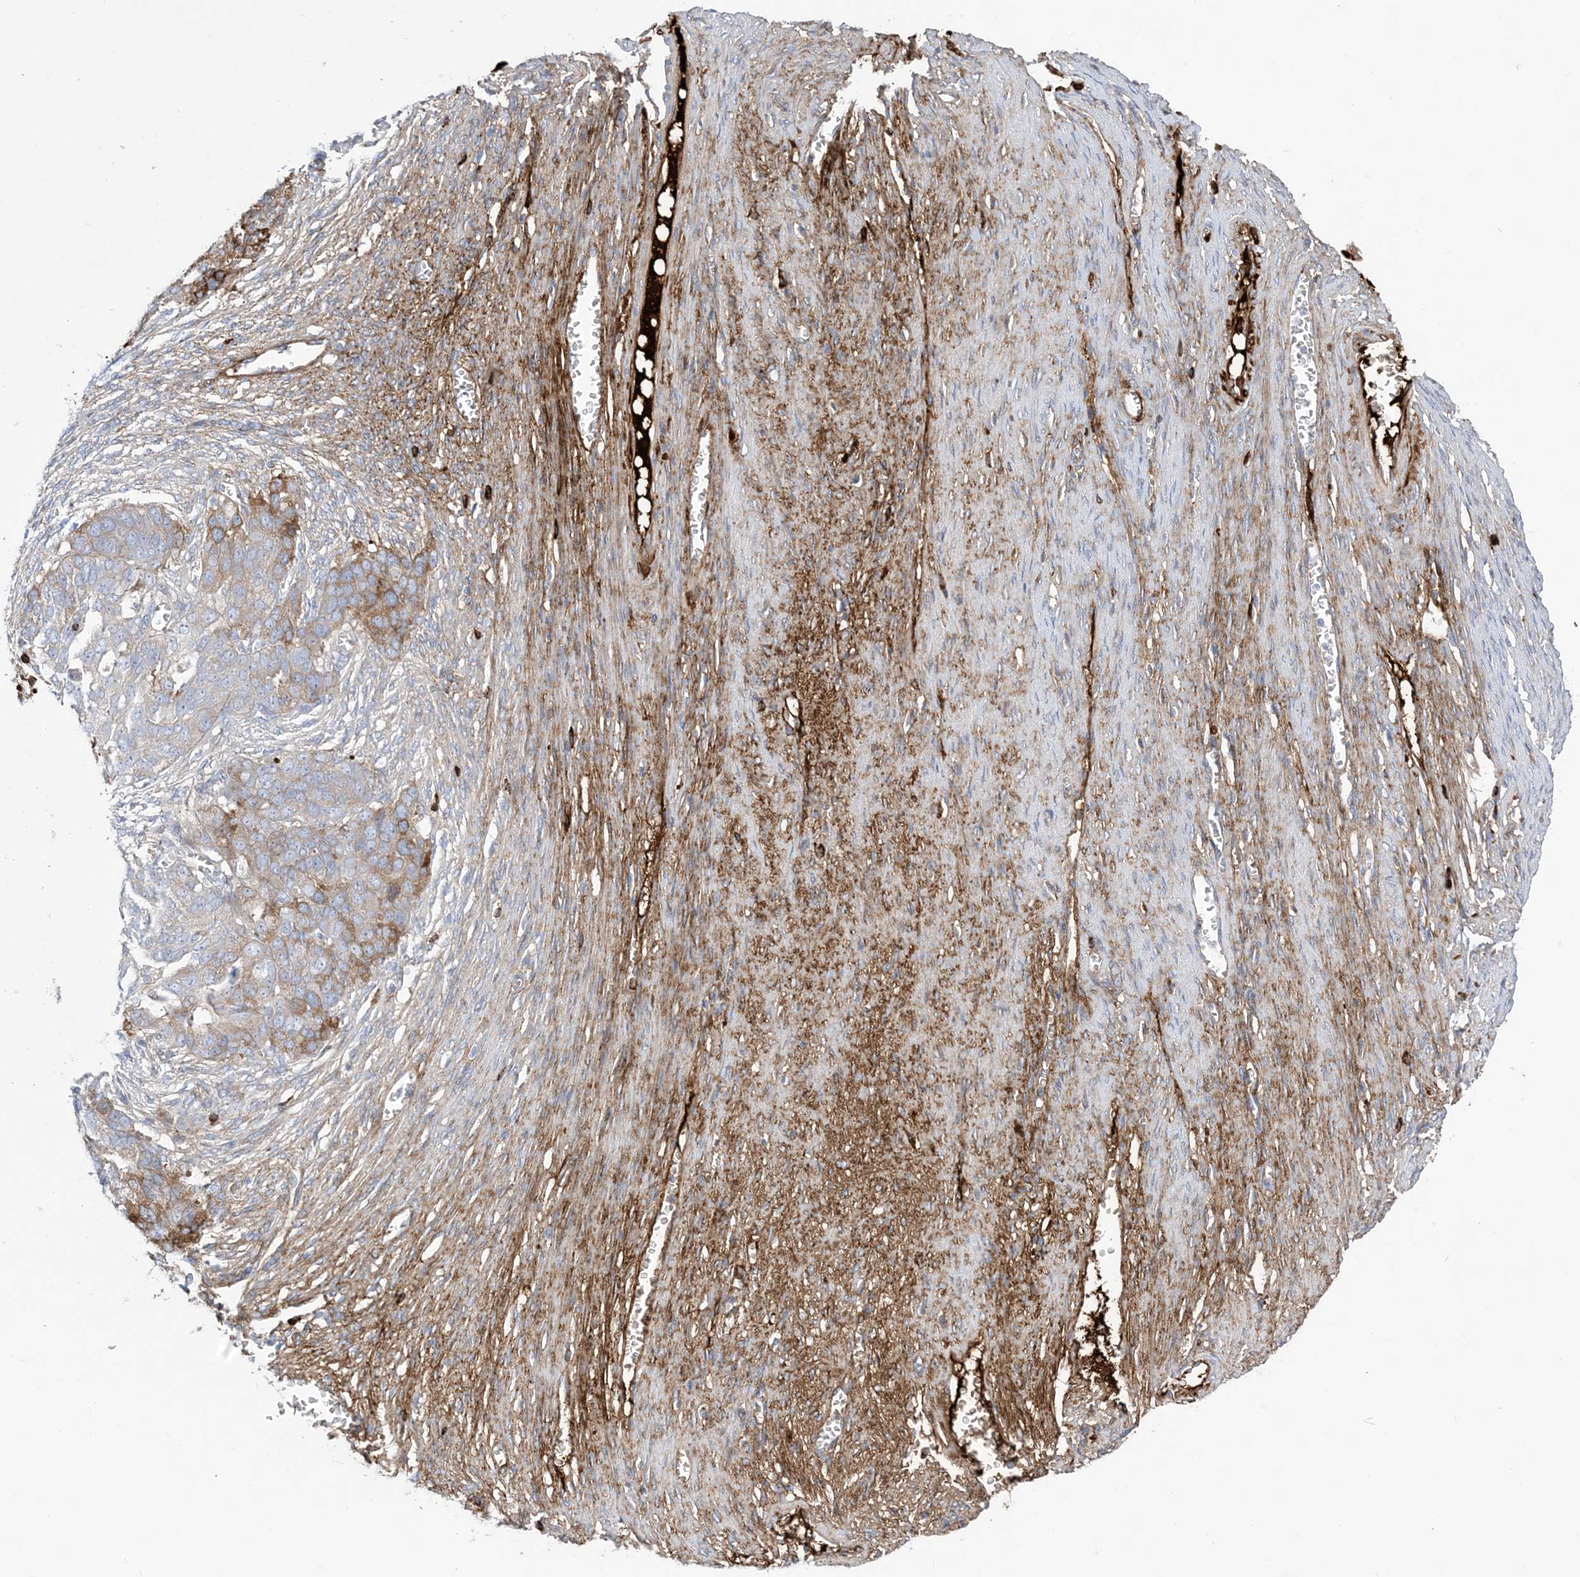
{"staining": {"intensity": "weak", "quantity": "<25%", "location": "cytoplasmic/membranous"}, "tissue": "ovarian cancer", "cell_type": "Tumor cells", "image_type": "cancer", "snomed": [{"axis": "morphology", "description": "Cystadenocarcinoma, serous, NOS"}, {"axis": "topography", "description": "Ovary"}], "caption": "Ovarian cancer (serous cystadenocarcinoma) was stained to show a protein in brown. There is no significant staining in tumor cells.", "gene": "ATP11C", "patient": {"sex": "female", "age": 44}}